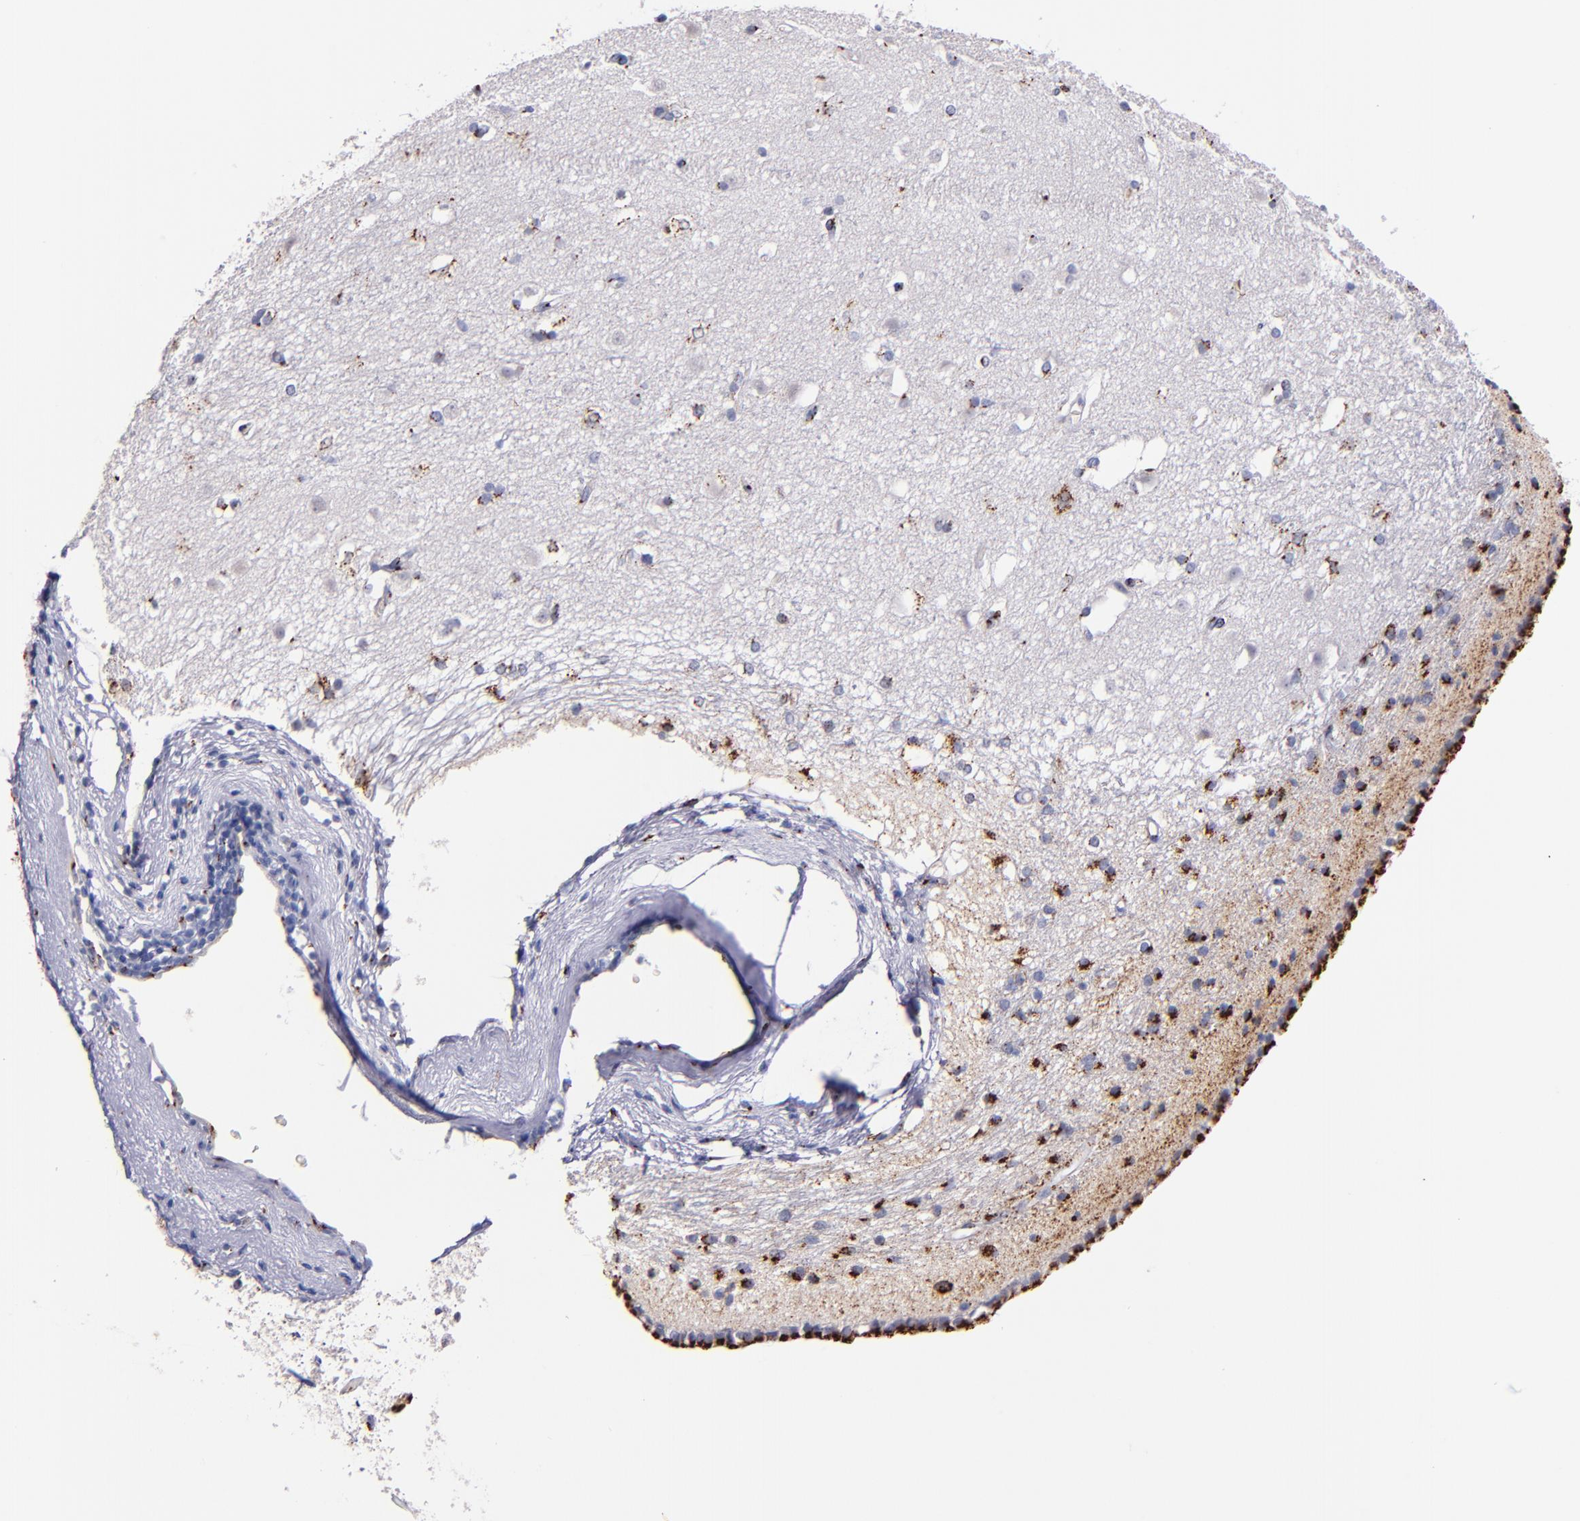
{"staining": {"intensity": "strong", "quantity": "<25%", "location": "cytoplasmic/membranous,nuclear"}, "tissue": "caudate", "cell_type": "Neuronal cells", "image_type": "normal", "snomed": [{"axis": "morphology", "description": "Normal tissue, NOS"}, {"axis": "topography", "description": "Lateral ventricle wall"}], "caption": "IHC staining of normal caudate, which shows medium levels of strong cytoplasmic/membranous,nuclear positivity in approximately <25% of neuronal cells indicating strong cytoplasmic/membranous,nuclear protein expression. The staining was performed using DAB (3,3'-diaminobenzidine) (brown) for protein detection and nuclei were counterstained in hematoxylin (blue).", "gene": "GOLIM4", "patient": {"sex": "female", "age": 19}}